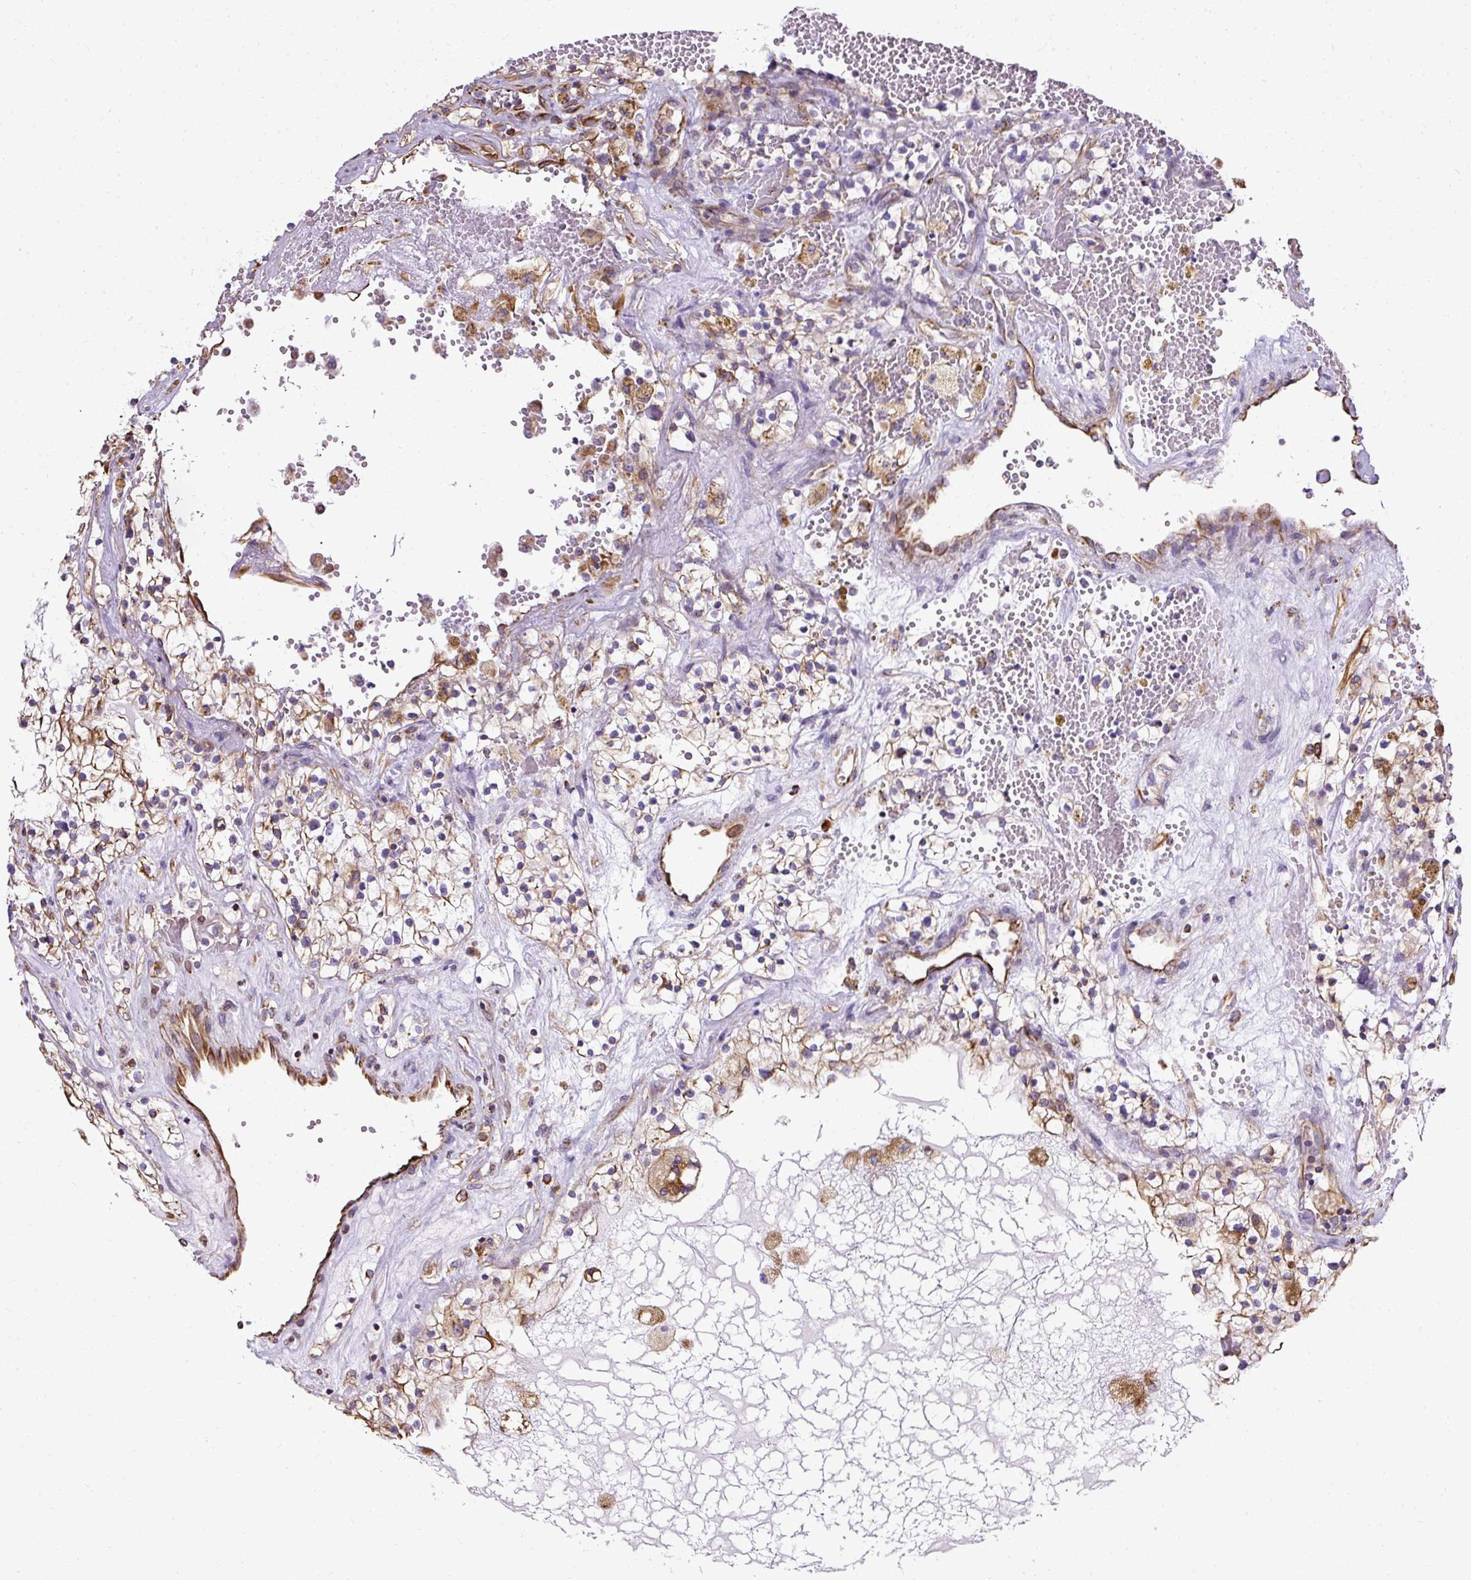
{"staining": {"intensity": "negative", "quantity": "none", "location": "none"}, "tissue": "renal cancer", "cell_type": "Tumor cells", "image_type": "cancer", "snomed": [{"axis": "morphology", "description": "Normal tissue, NOS"}, {"axis": "morphology", "description": "Adenocarcinoma, NOS"}, {"axis": "topography", "description": "Kidney"}], "caption": "Renal adenocarcinoma stained for a protein using immunohistochemistry reveals no staining tumor cells.", "gene": "PLS1", "patient": {"sex": "male", "age": 68}}